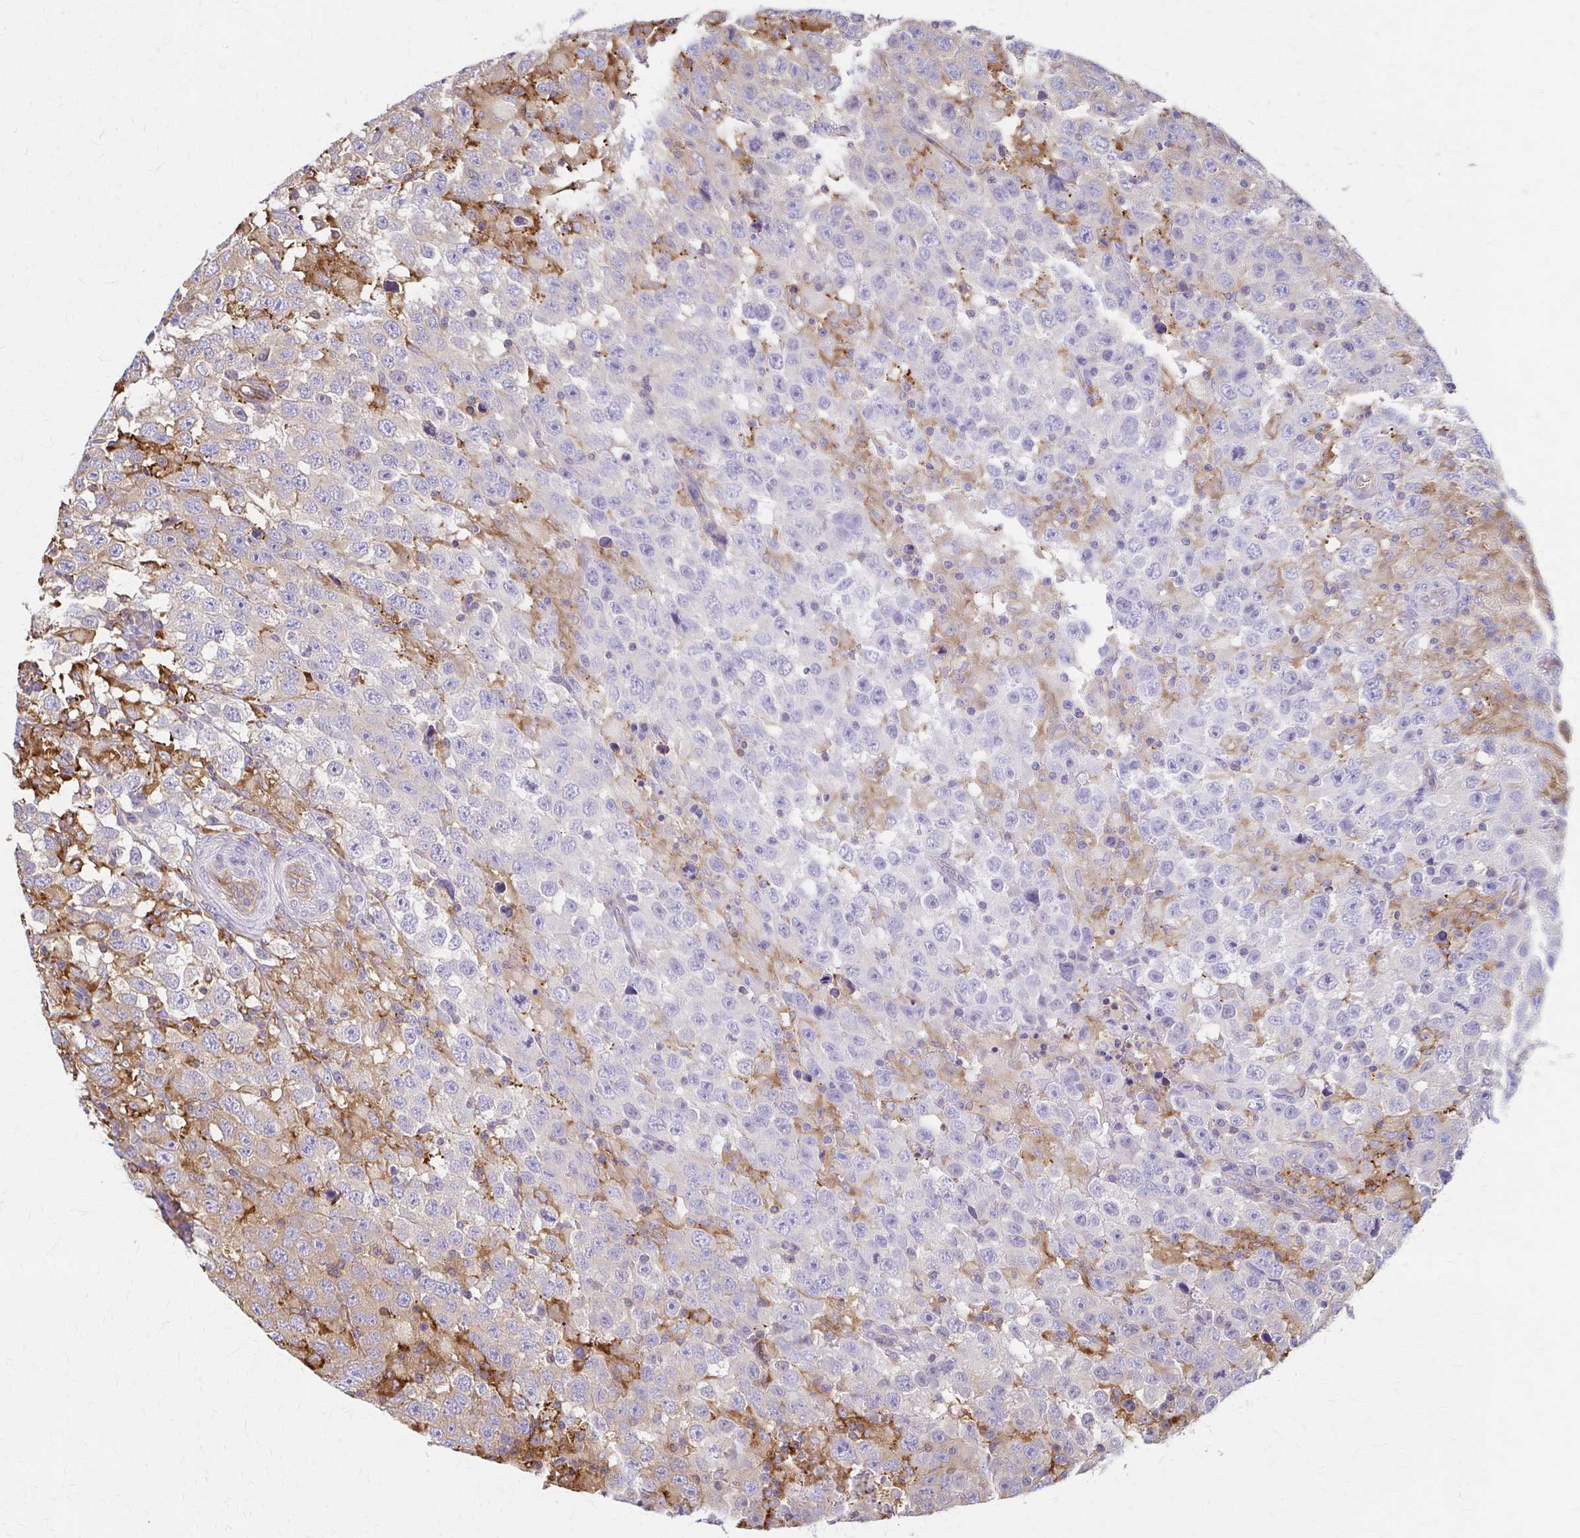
{"staining": {"intensity": "moderate", "quantity": "<25%", "location": "cytoplasmic/membranous"}, "tissue": "testis cancer", "cell_type": "Tumor cells", "image_type": "cancer", "snomed": [{"axis": "morphology", "description": "Seminoma, NOS"}, {"axis": "topography", "description": "Testis"}], "caption": "Immunohistochemistry (IHC) image of human seminoma (testis) stained for a protein (brown), which exhibits low levels of moderate cytoplasmic/membranous positivity in approximately <25% of tumor cells.", "gene": "WASF2", "patient": {"sex": "male", "age": 41}}